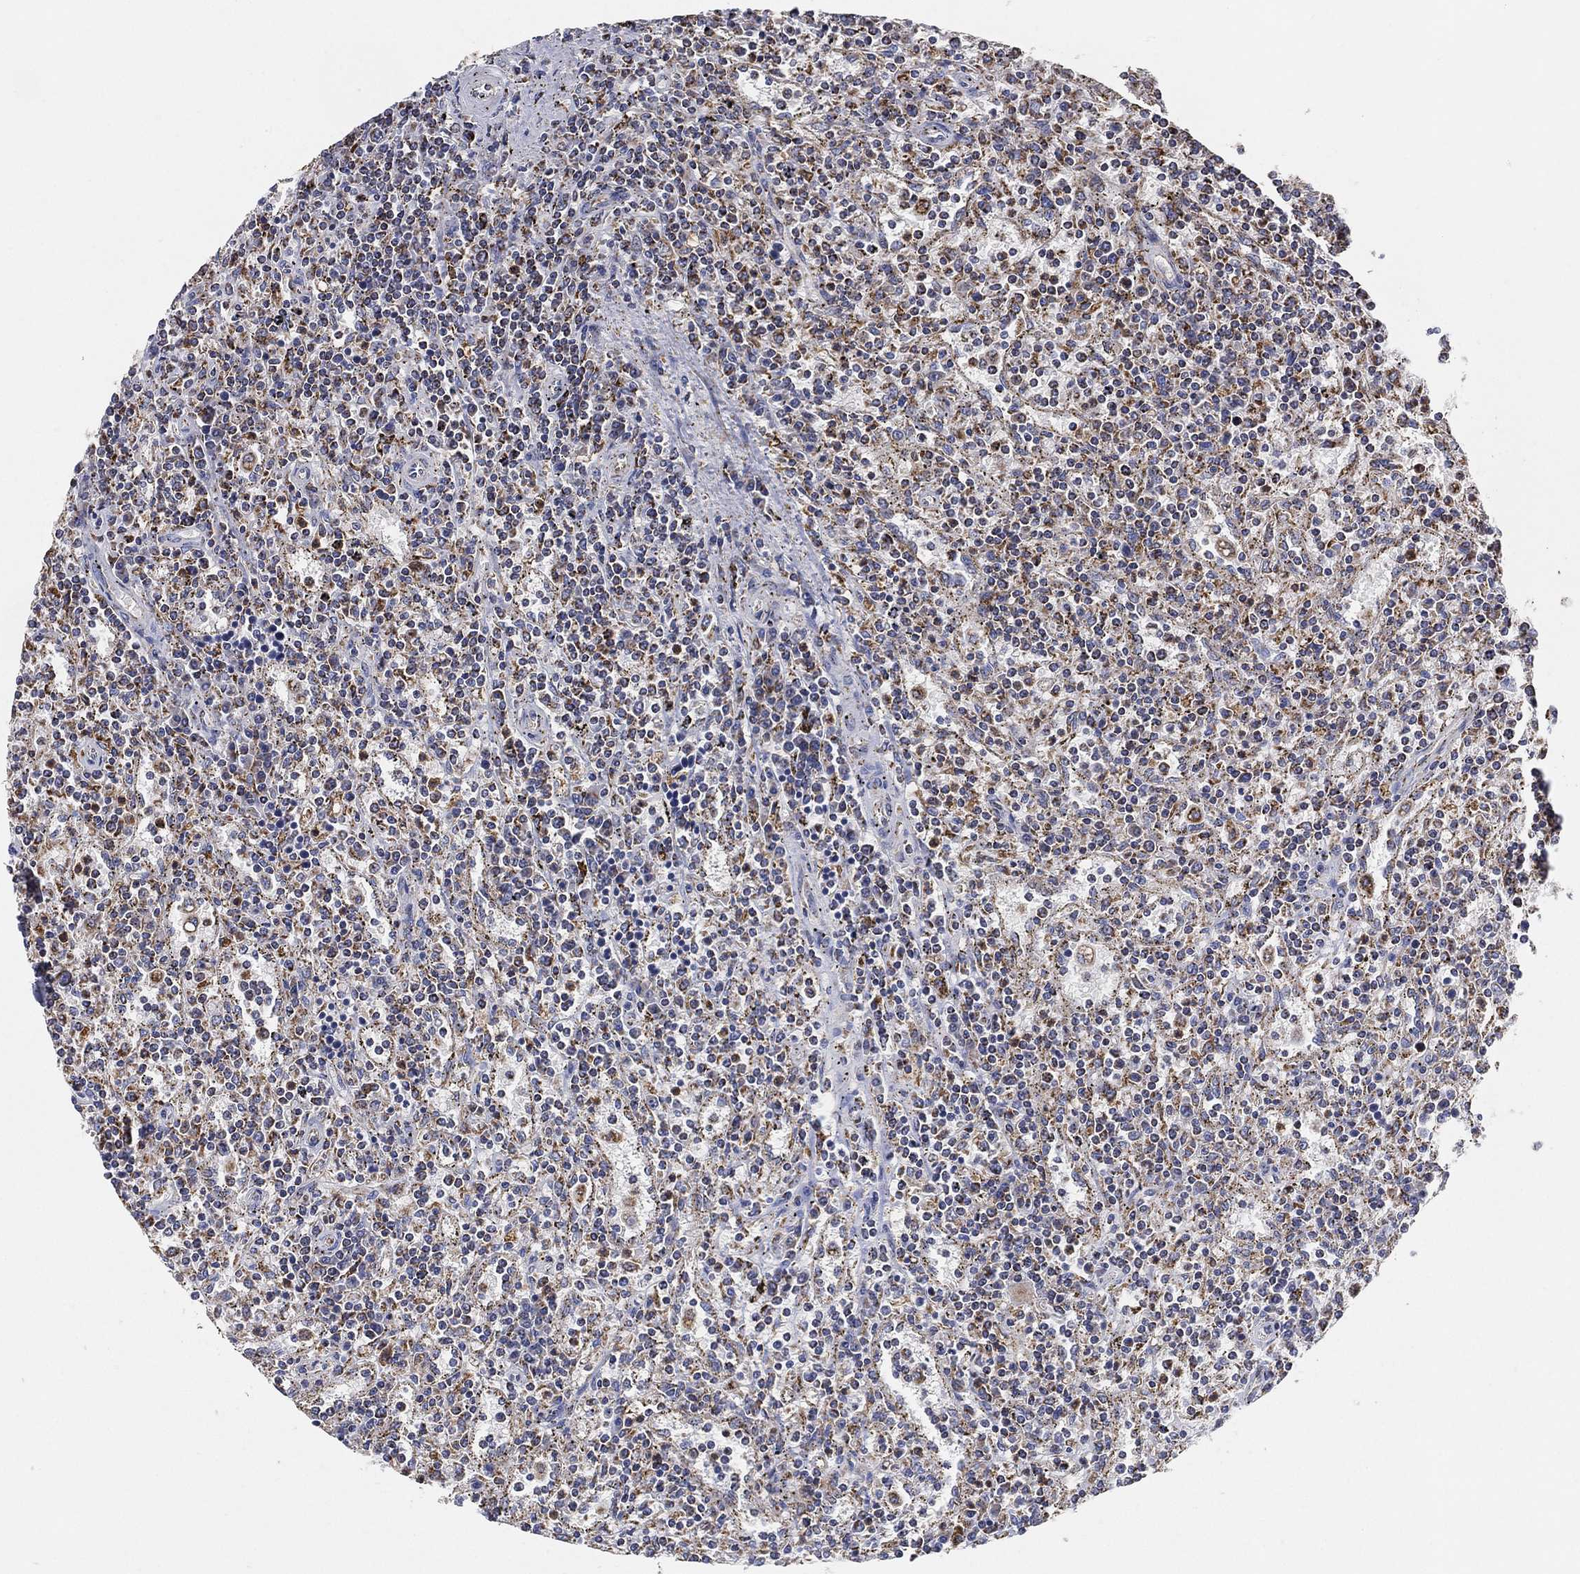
{"staining": {"intensity": "moderate", "quantity": "<25%", "location": "cytoplasmic/membranous"}, "tissue": "lymphoma", "cell_type": "Tumor cells", "image_type": "cancer", "snomed": [{"axis": "morphology", "description": "Malignant lymphoma, non-Hodgkin's type, Low grade"}, {"axis": "topography", "description": "Spleen"}], "caption": "An image showing moderate cytoplasmic/membranous positivity in approximately <25% of tumor cells in malignant lymphoma, non-Hodgkin's type (low-grade), as visualized by brown immunohistochemical staining.", "gene": "GCAT", "patient": {"sex": "male", "age": 62}}